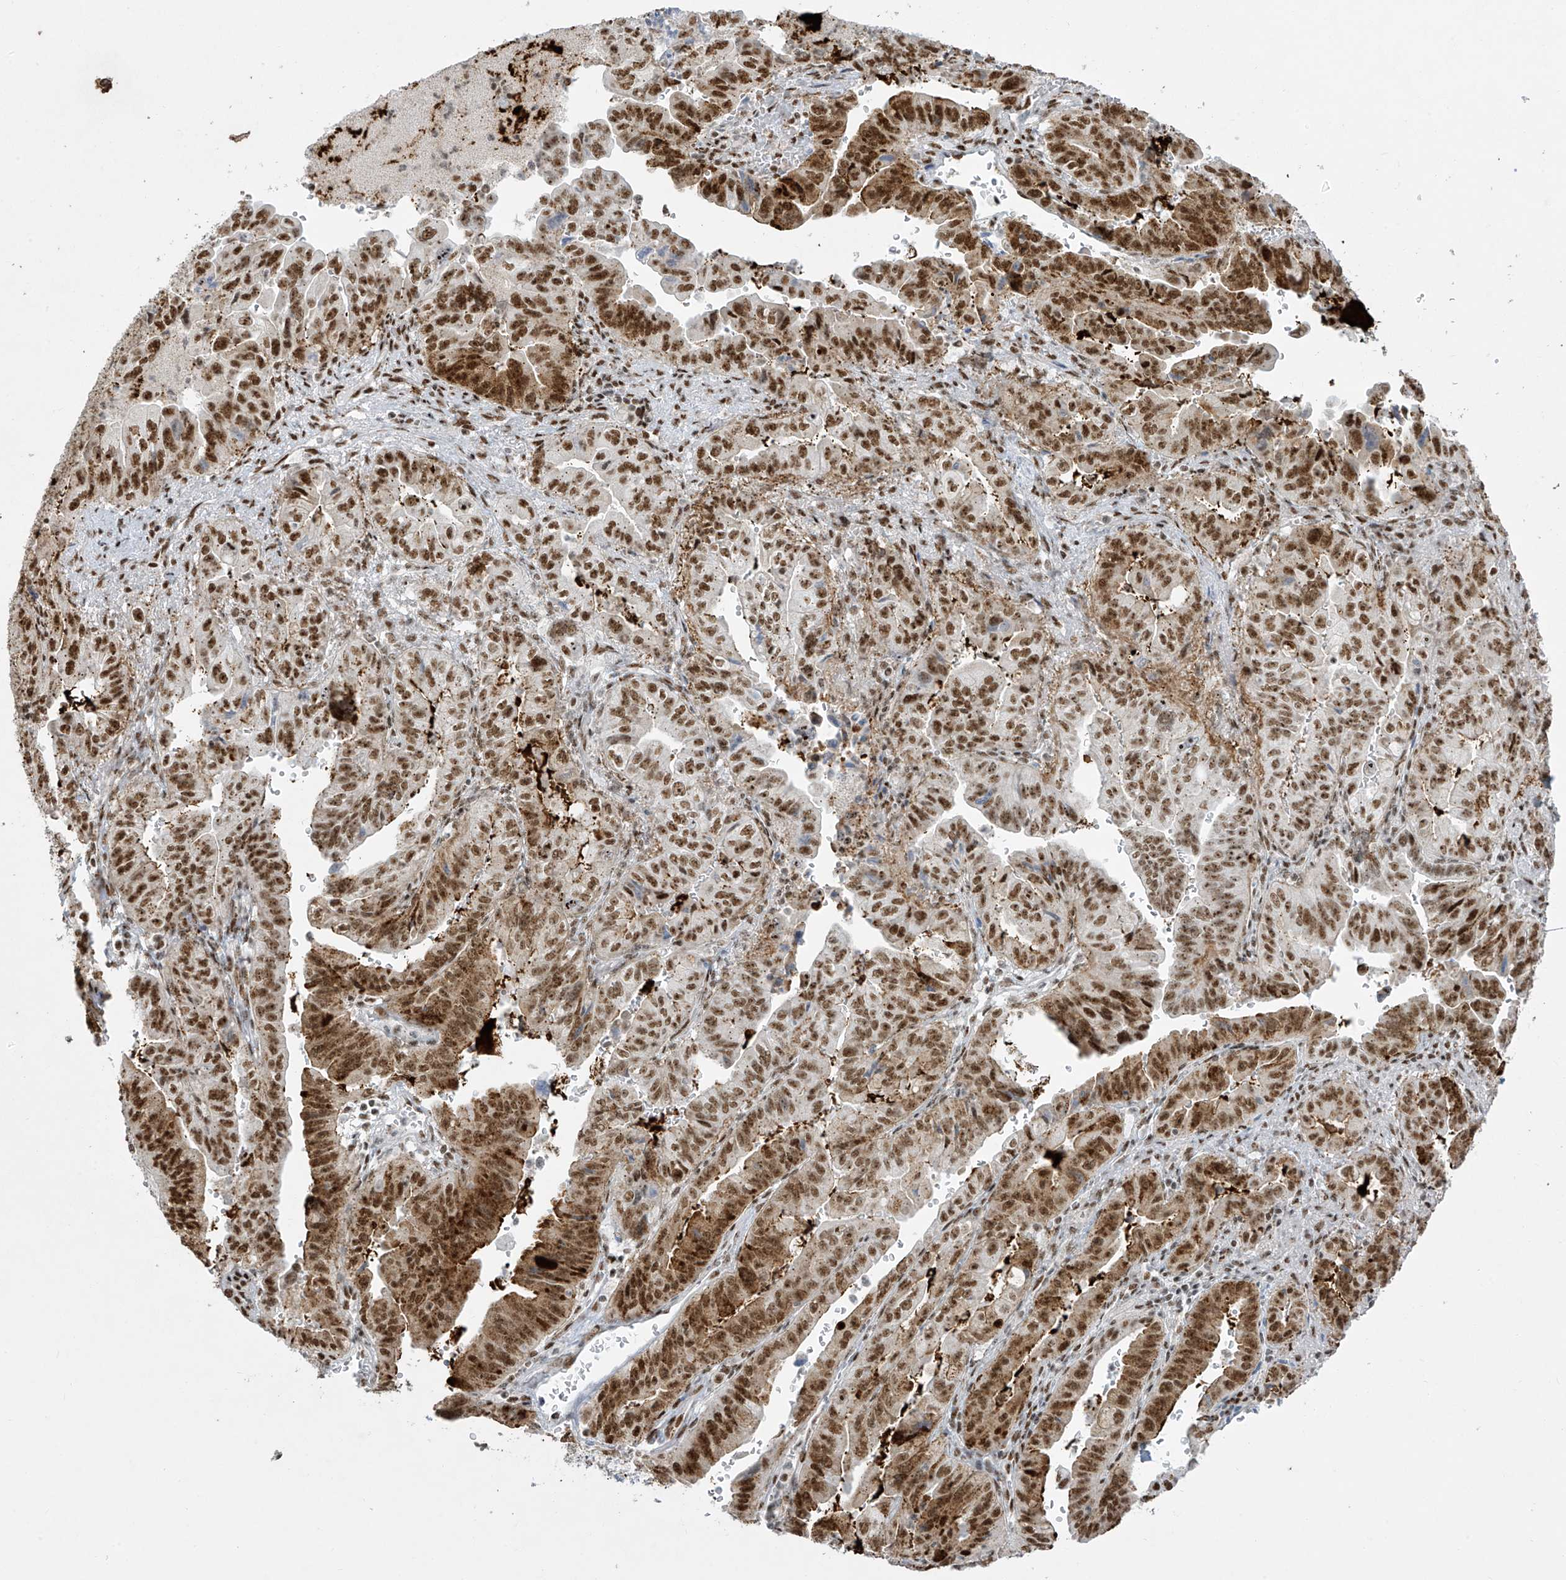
{"staining": {"intensity": "moderate", "quantity": ">75%", "location": "cytoplasmic/membranous,nuclear"}, "tissue": "pancreatic cancer", "cell_type": "Tumor cells", "image_type": "cancer", "snomed": [{"axis": "morphology", "description": "Adenocarcinoma, NOS"}, {"axis": "topography", "description": "Pancreas"}], "caption": "Moderate cytoplasmic/membranous and nuclear expression is identified in approximately >75% of tumor cells in adenocarcinoma (pancreatic). (DAB (3,3'-diaminobenzidine) = brown stain, brightfield microscopy at high magnification).", "gene": "MS4A6A", "patient": {"sex": "male", "age": 70}}